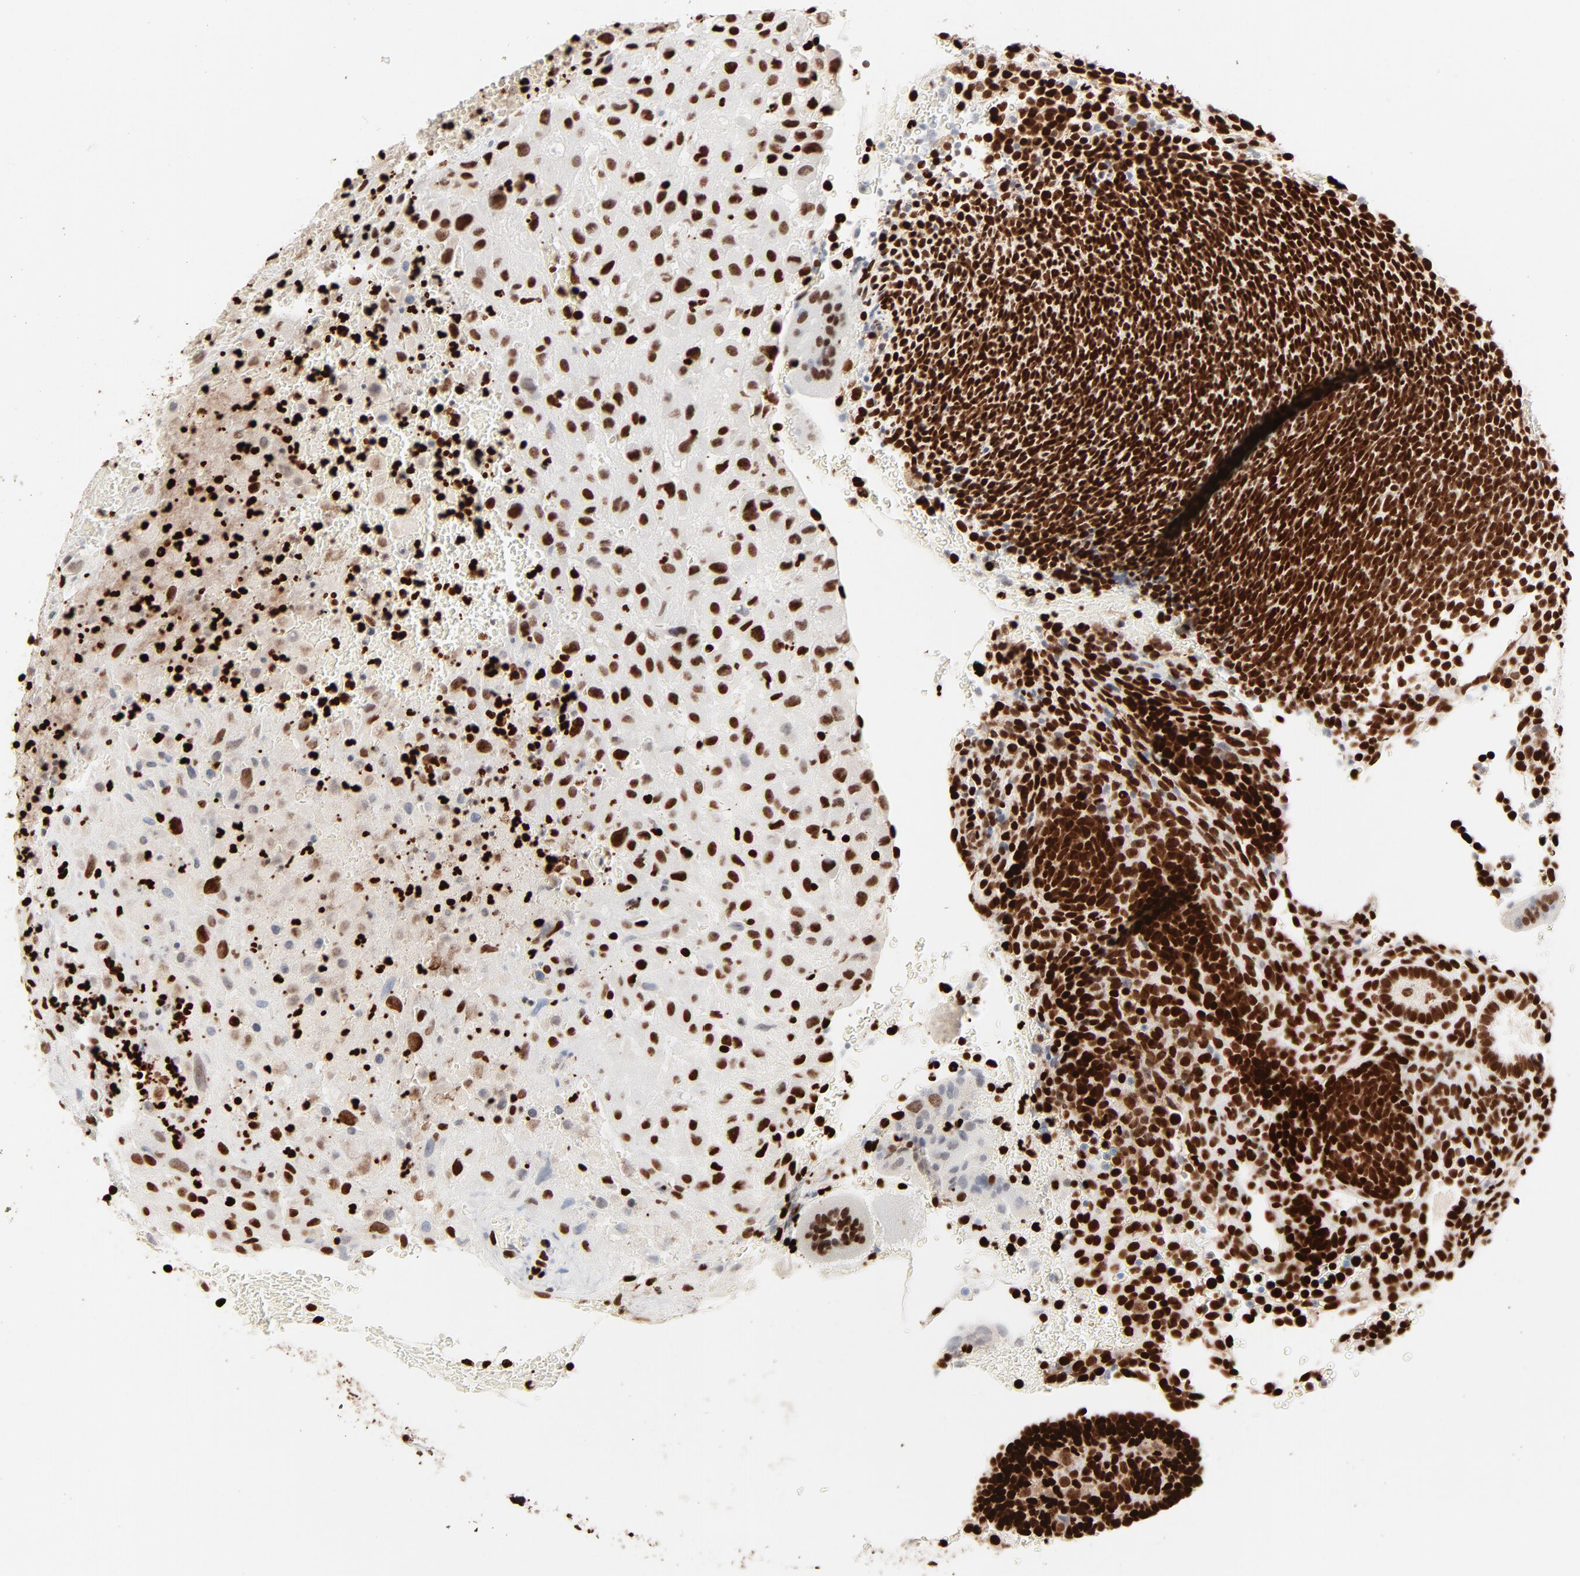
{"staining": {"intensity": "strong", "quantity": ">75%", "location": "nuclear"}, "tissue": "placenta", "cell_type": "Decidual cells", "image_type": "normal", "snomed": [{"axis": "morphology", "description": "Normal tissue, NOS"}, {"axis": "topography", "description": "Placenta"}], "caption": "Human placenta stained for a protein (brown) exhibits strong nuclear positive positivity in approximately >75% of decidual cells.", "gene": "HMGB1", "patient": {"sex": "female", "age": 19}}